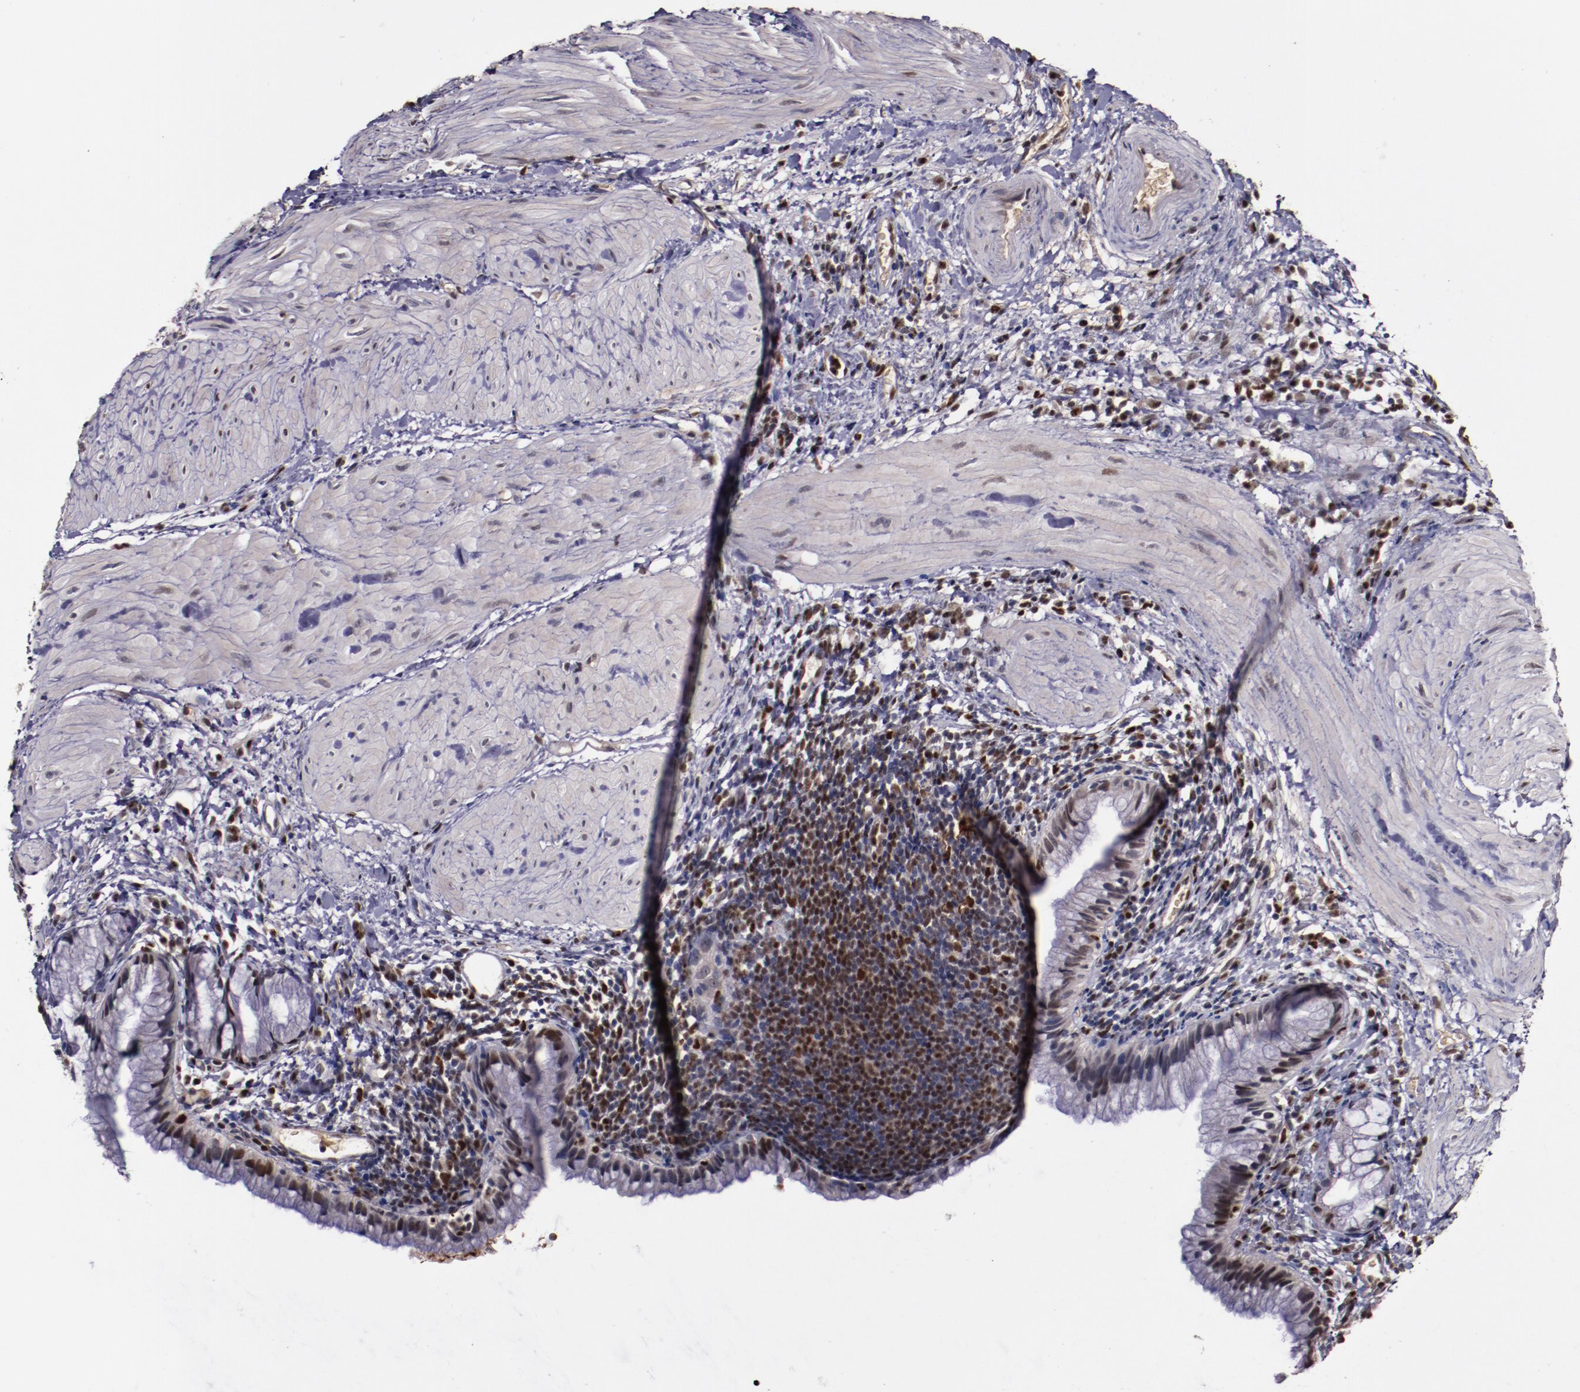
{"staining": {"intensity": "weak", "quantity": "25%-75%", "location": "nuclear"}, "tissue": "gallbladder", "cell_type": "Glandular cells", "image_type": "normal", "snomed": [{"axis": "morphology", "description": "Normal tissue, NOS"}, {"axis": "morphology", "description": "Inflammation, NOS"}, {"axis": "topography", "description": "Gallbladder"}], "caption": "Protein expression analysis of normal gallbladder demonstrates weak nuclear positivity in about 25%-75% of glandular cells. (brown staining indicates protein expression, while blue staining denotes nuclei).", "gene": "CHEK2", "patient": {"sex": "male", "age": 66}}